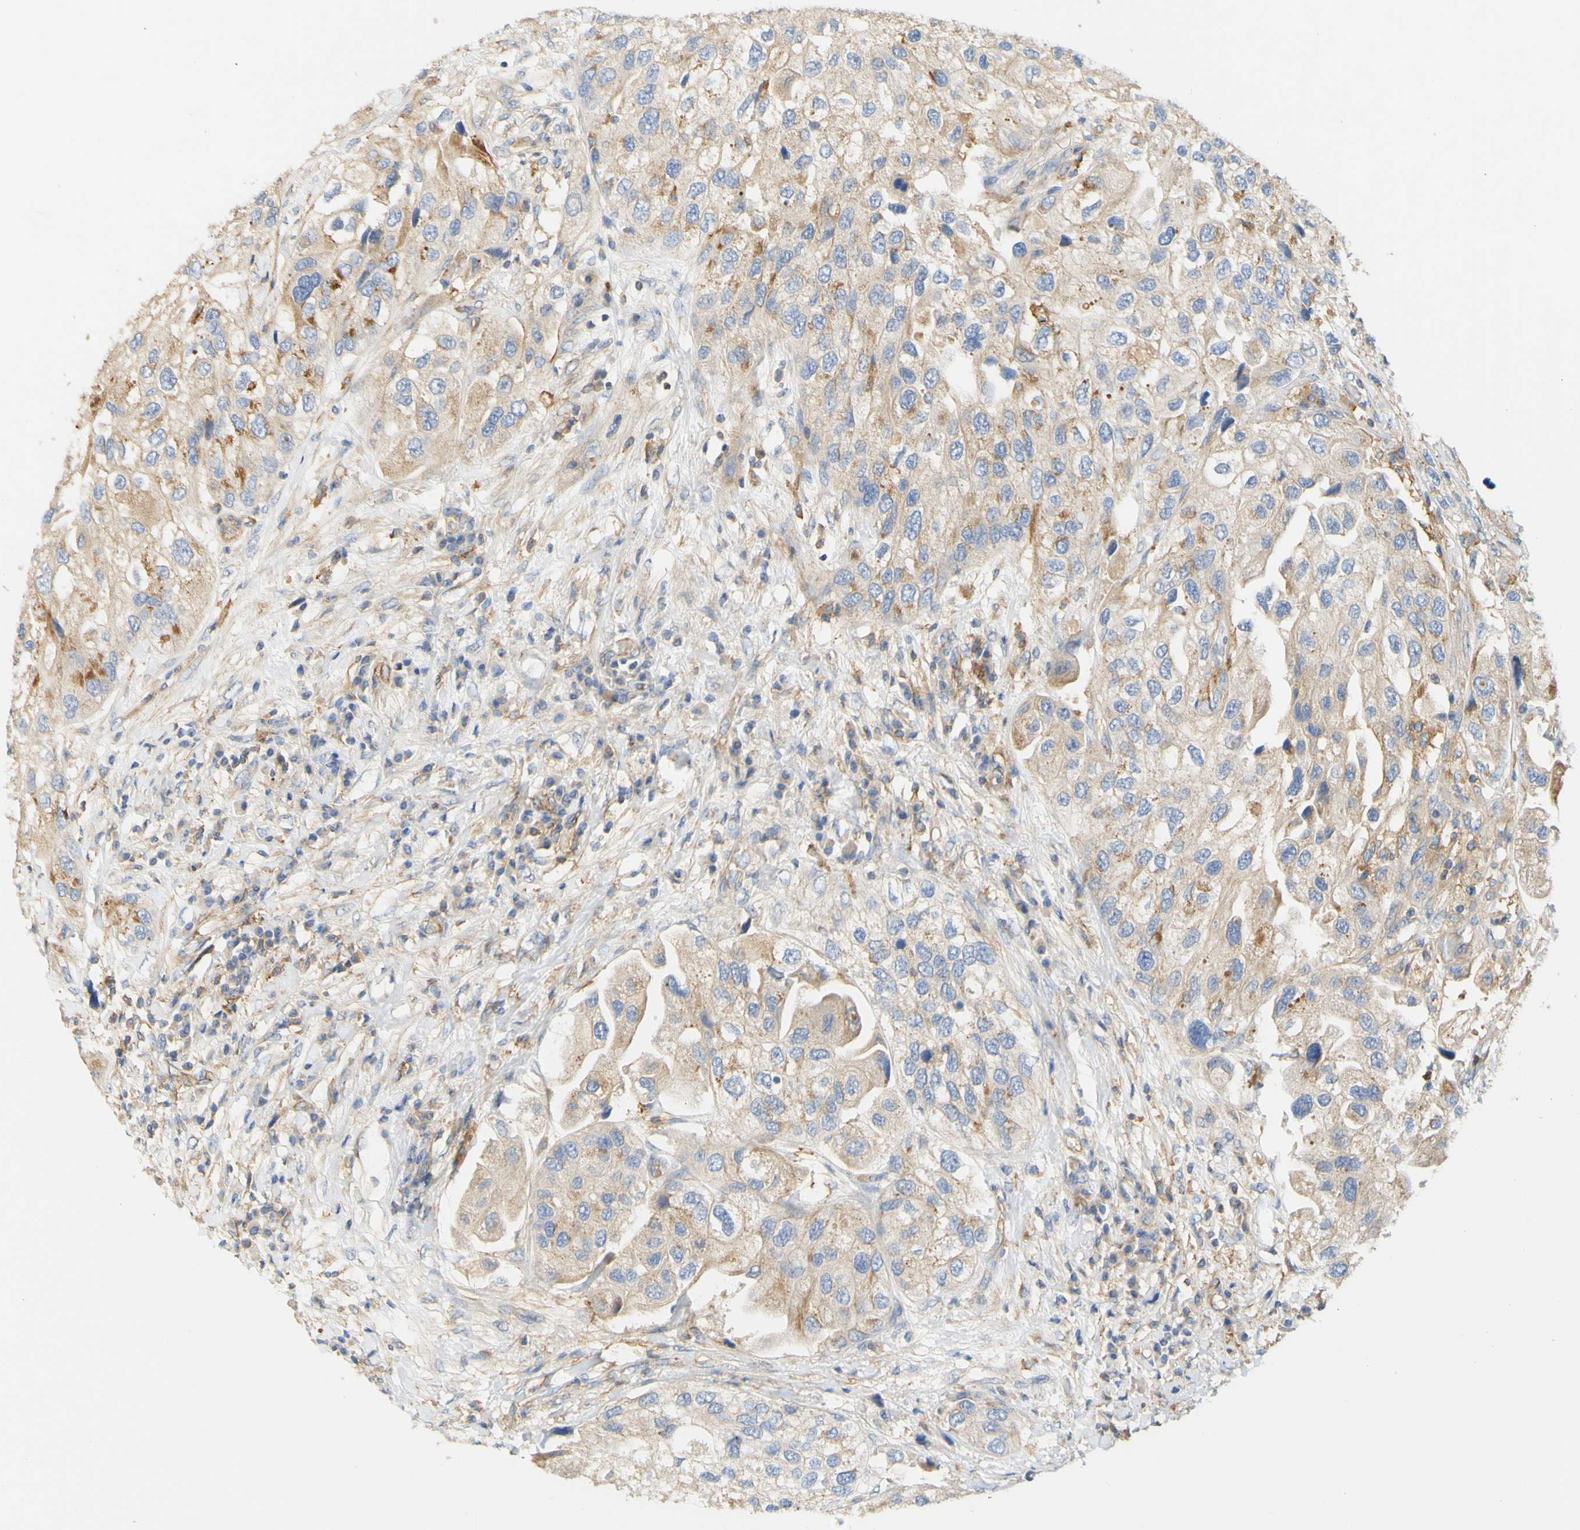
{"staining": {"intensity": "moderate", "quantity": "25%-75%", "location": "cytoplasmic/membranous"}, "tissue": "urothelial cancer", "cell_type": "Tumor cells", "image_type": "cancer", "snomed": [{"axis": "morphology", "description": "Urothelial carcinoma, High grade"}, {"axis": "topography", "description": "Urinary bladder"}], "caption": "Moderate cytoplasmic/membranous staining for a protein is appreciated in about 25%-75% of tumor cells of urothelial cancer using immunohistochemistry (IHC).", "gene": "PCDH7", "patient": {"sex": "female", "age": 64}}